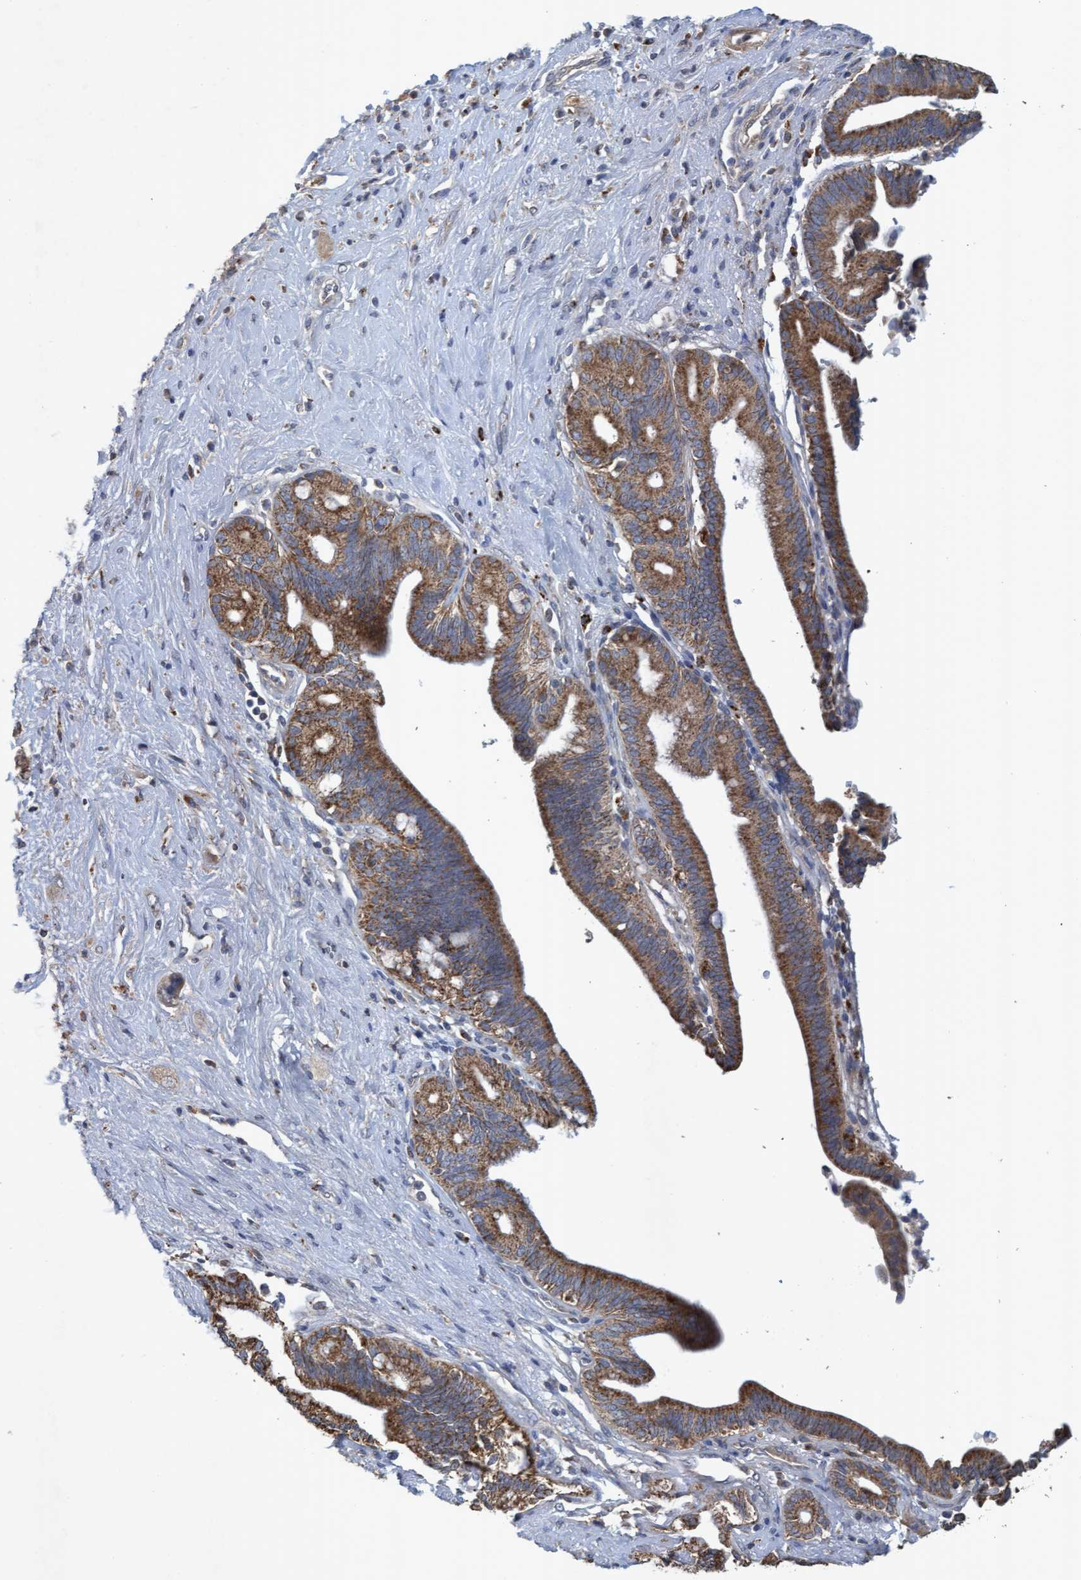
{"staining": {"intensity": "moderate", "quantity": ">75%", "location": "cytoplasmic/membranous"}, "tissue": "pancreatic cancer", "cell_type": "Tumor cells", "image_type": "cancer", "snomed": [{"axis": "morphology", "description": "Adenocarcinoma, NOS"}, {"axis": "topography", "description": "Pancreas"}], "caption": "Adenocarcinoma (pancreatic) stained with a protein marker displays moderate staining in tumor cells.", "gene": "ATPAF2", "patient": {"sex": "male", "age": 59}}